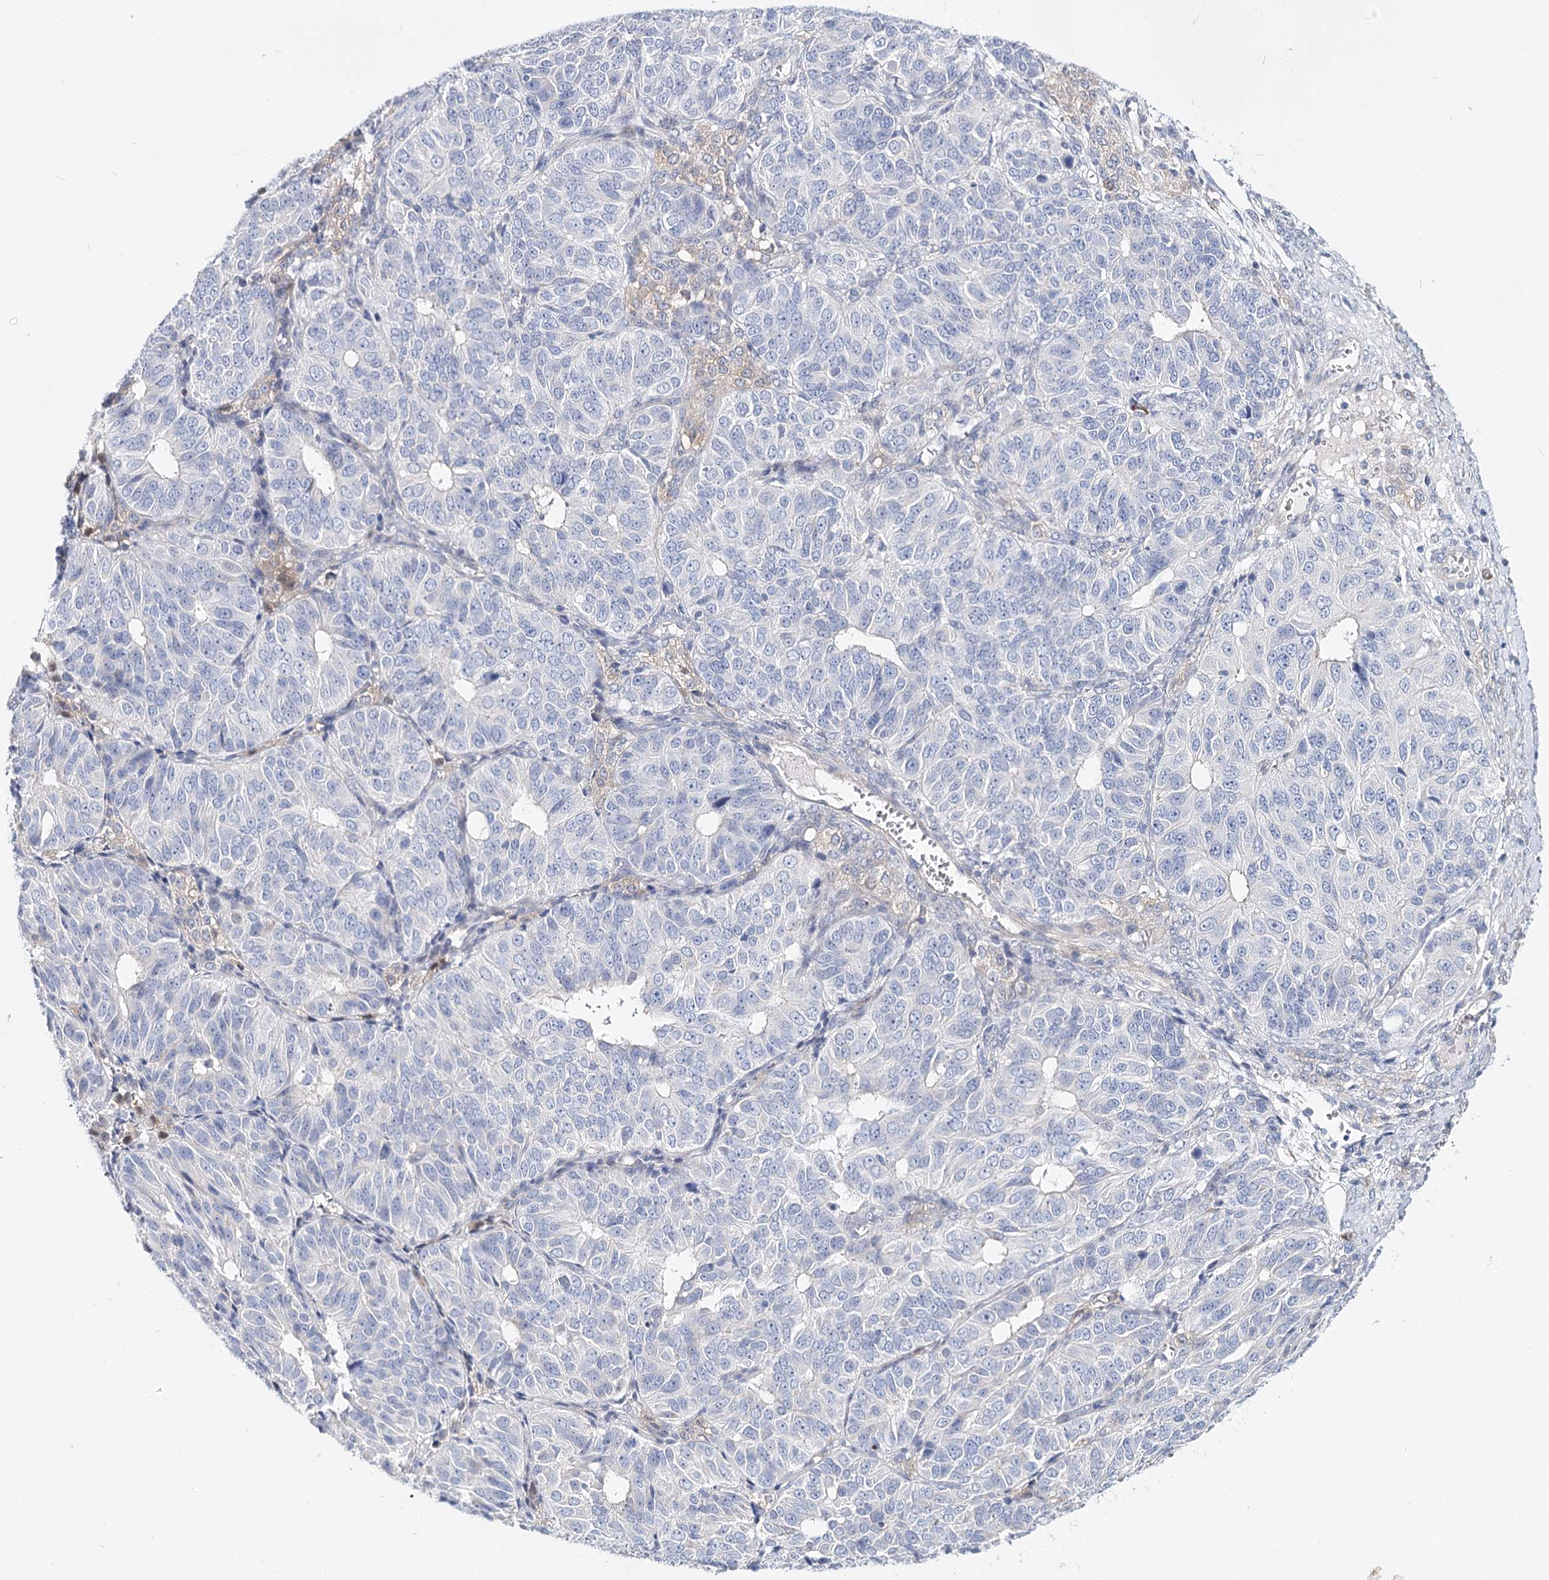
{"staining": {"intensity": "negative", "quantity": "none", "location": "none"}, "tissue": "ovarian cancer", "cell_type": "Tumor cells", "image_type": "cancer", "snomed": [{"axis": "morphology", "description": "Carcinoma, endometroid"}, {"axis": "topography", "description": "Ovary"}], "caption": "Immunohistochemistry of human ovarian cancer reveals no staining in tumor cells. The staining is performed using DAB (3,3'-diaminobenzidine) brown chromogen with nuclei counter-stained in using hematoxylin.", "gene": "TEX12", "patient": {"sex": "female", "age": 51}}